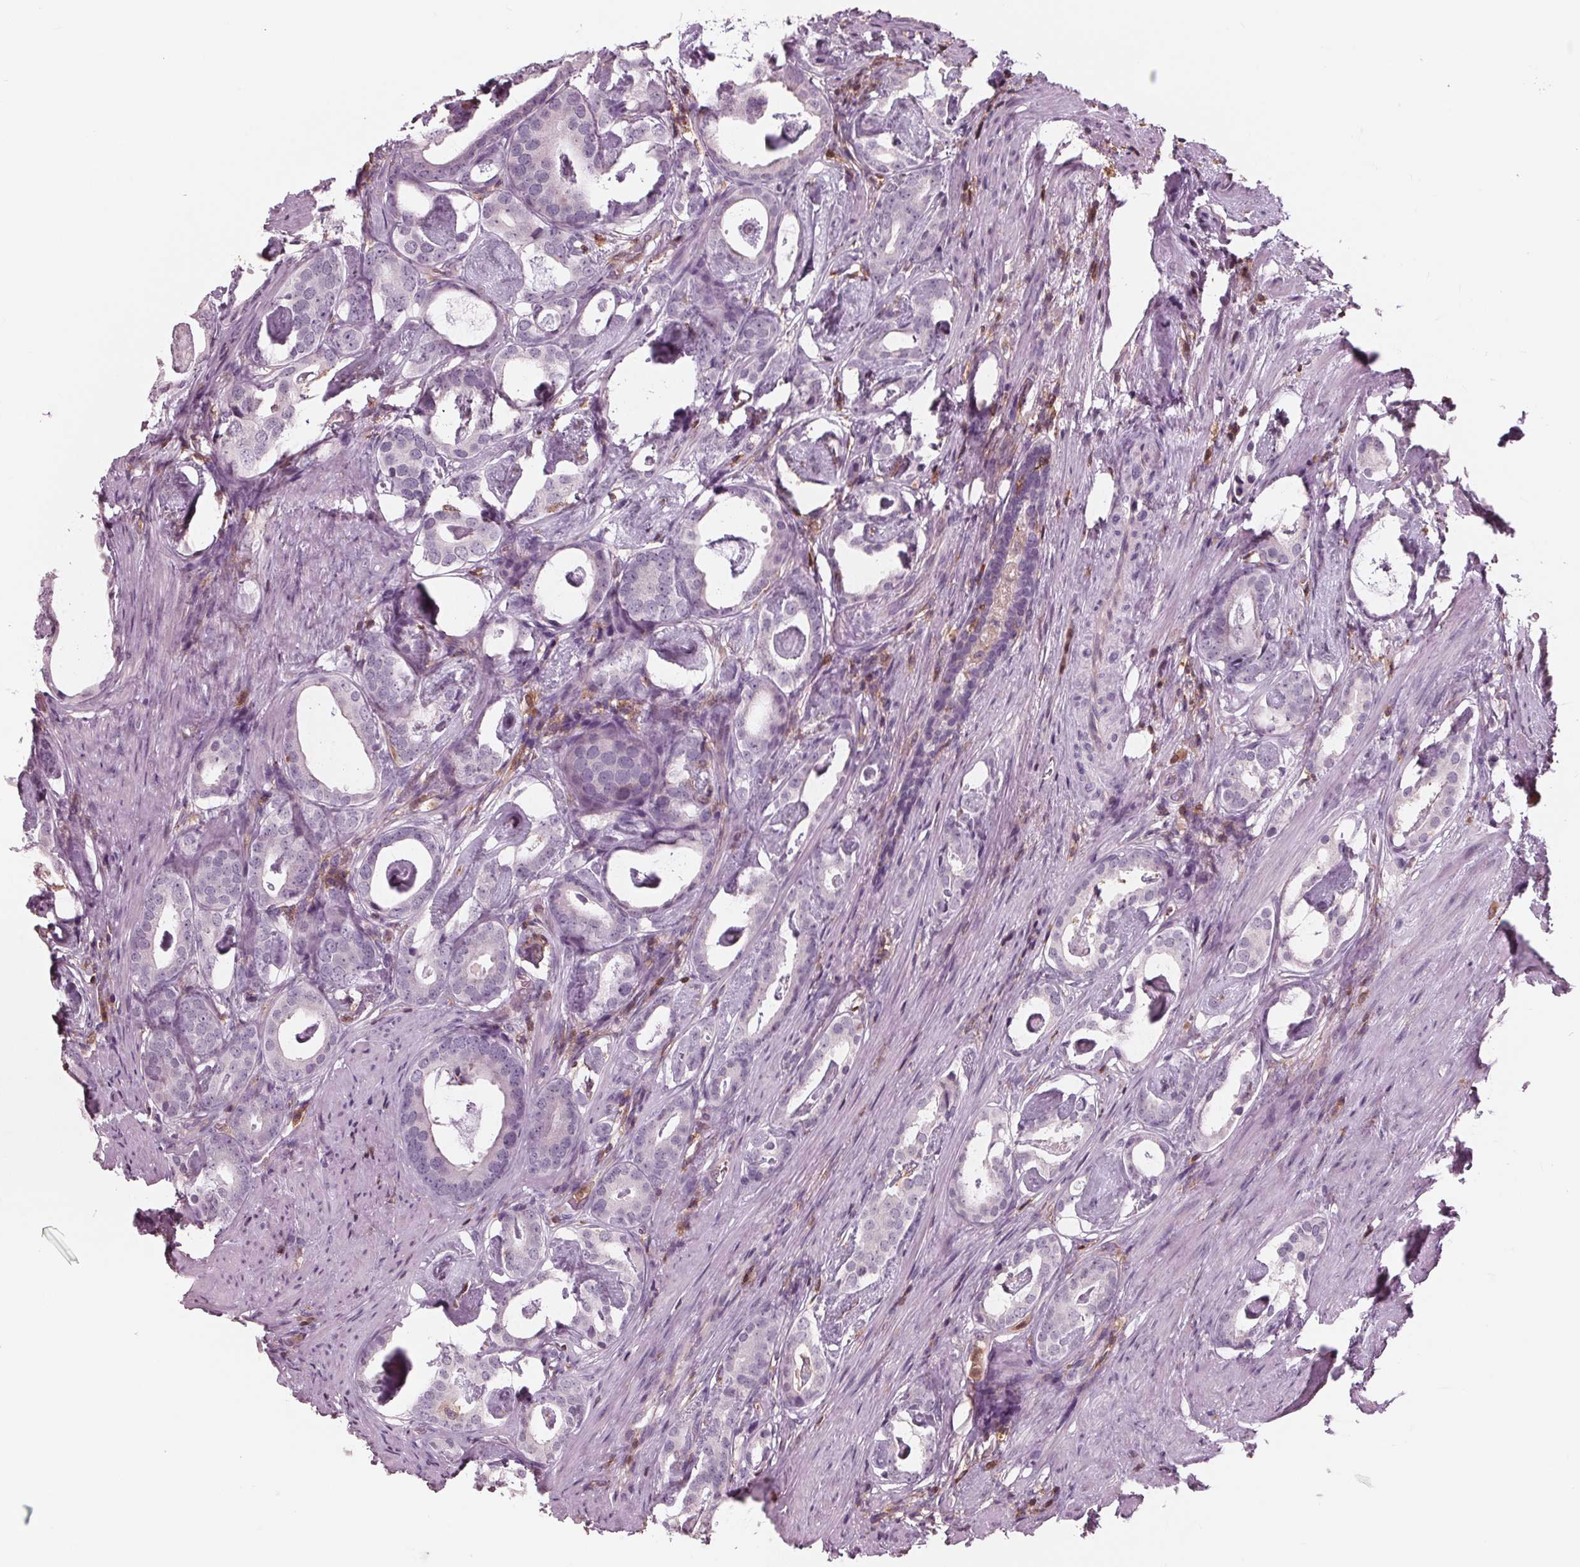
{"staining": {"intensity": "negative", "quantity": "none", "location": "none"}, "tissue": "prostate cancer", "cell_type": "Tumor cells", "image_type": "cancer", "snomed": [{"axis": "morphology", "description": "Adenocarcinoma, Low grade"}, {"axis": "topography", "description": "Prostate and seminal vesicle, NOS"}], "caption": "This is a photomicrograph of IHC staining of prostate low-grade adenocarcinoma, which shows no positivity in tumor cells. The staining is performed using DAB (3,3'-diaminobenzidine) brown chromogen with nuclei counter-stained in using hematoxylin.", "gene": "ARHGAP25", "patient": {"sex": "male", "age": 71}}